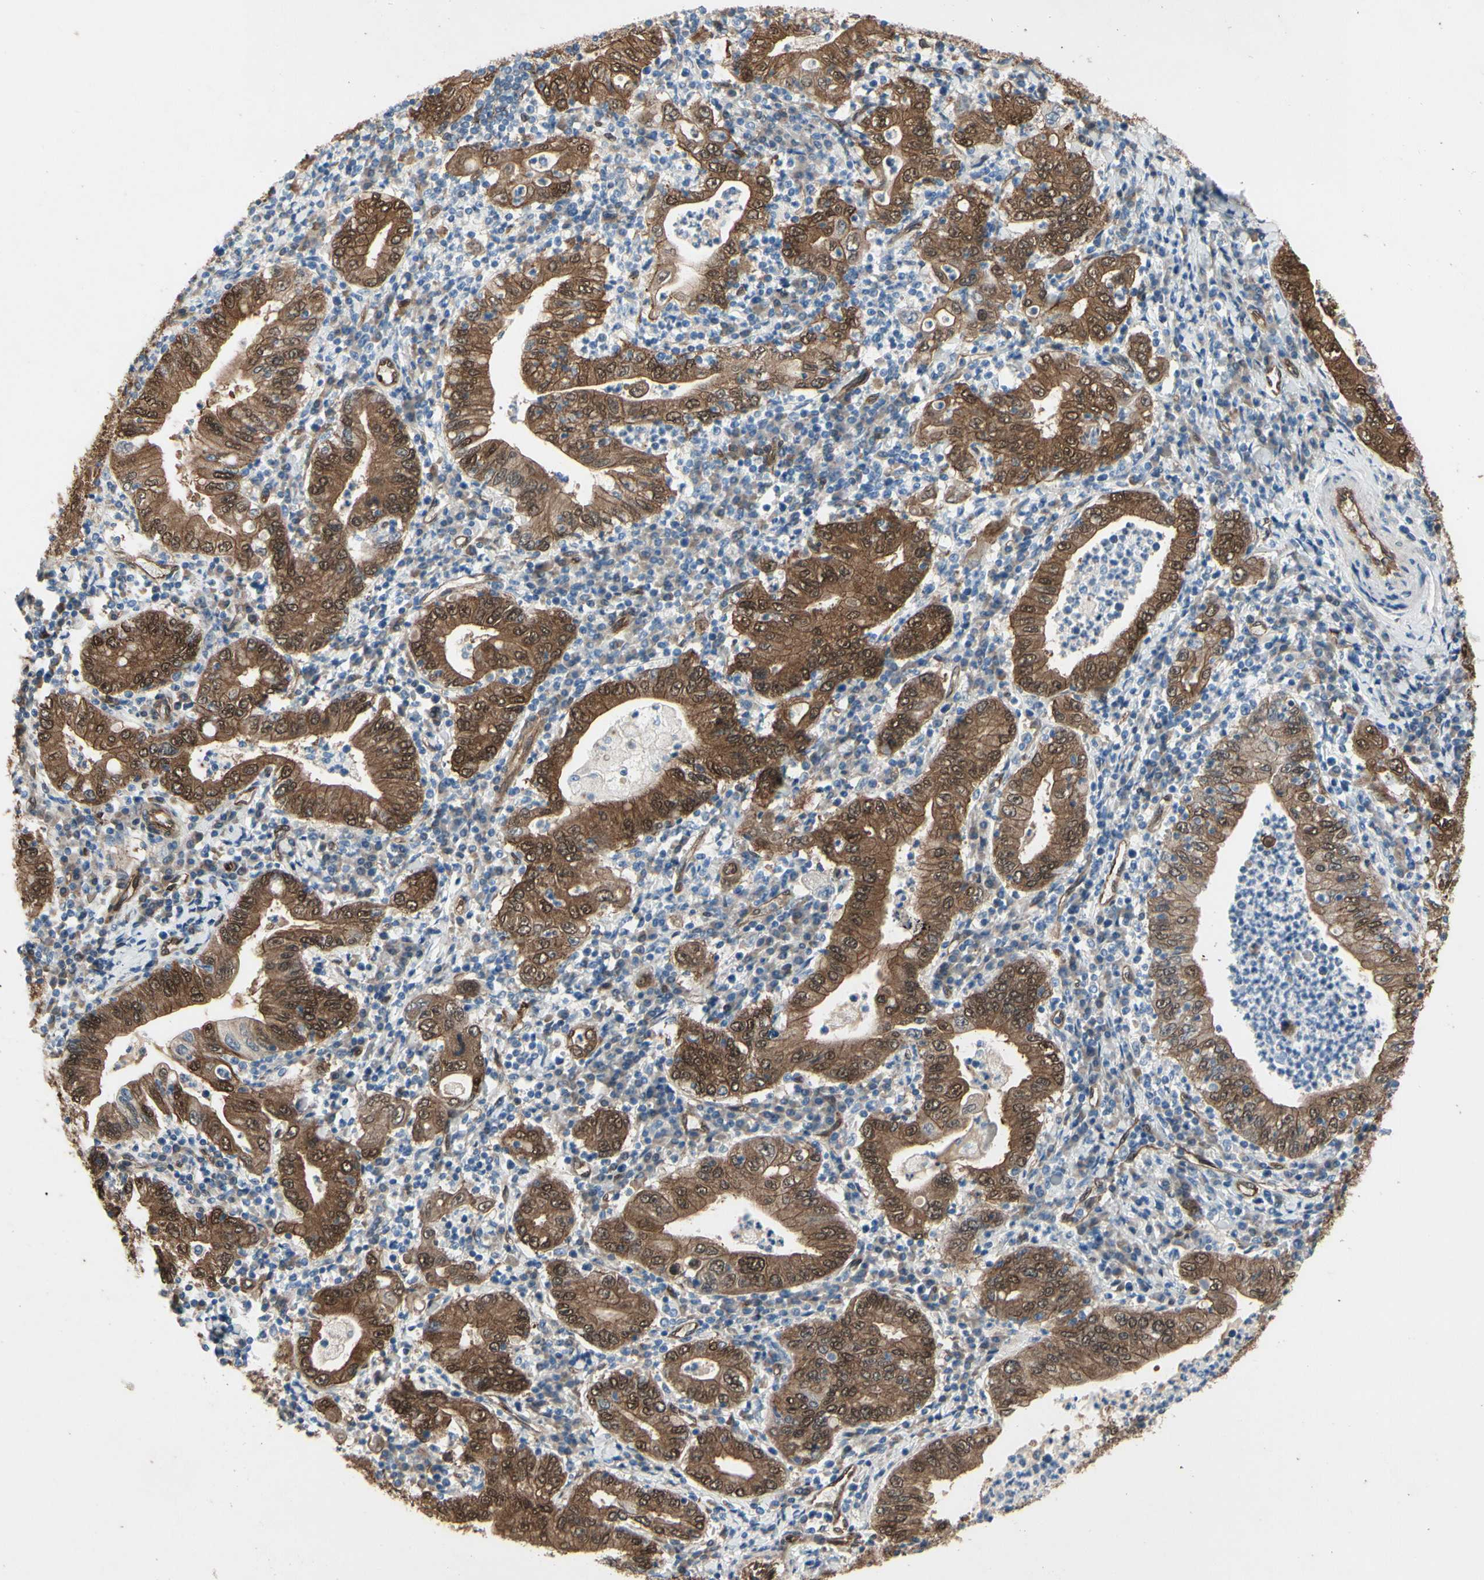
{"staining": {"intensity": "strong", "quantity": ">75%", "location": "cytoplasmic/membranous"}, "tissue": "stomach cancer", "cell_type": "Tumor cells", "image_type": "cancer", "snomed": [{"axis": "morphology", "description": "Normal tissue, NOS"}, {"axis": "morphology", "description": "Adenocarcinoma, NOS"}, {"axis": "topography", "description": "Esophagus"}, {"axis": "topography", "description": "Stomach, upper"}, {"axis": "topography", "description": "Peripheral nerve tissue"}], "caption": "IHC of stomach cancer exhibits high levels of strong cytoplasmic/membranous expression in approximately >75% of tumor cells.", "gene": "CTTNBP2", "patient": {"sex": "male", "age": 62}}